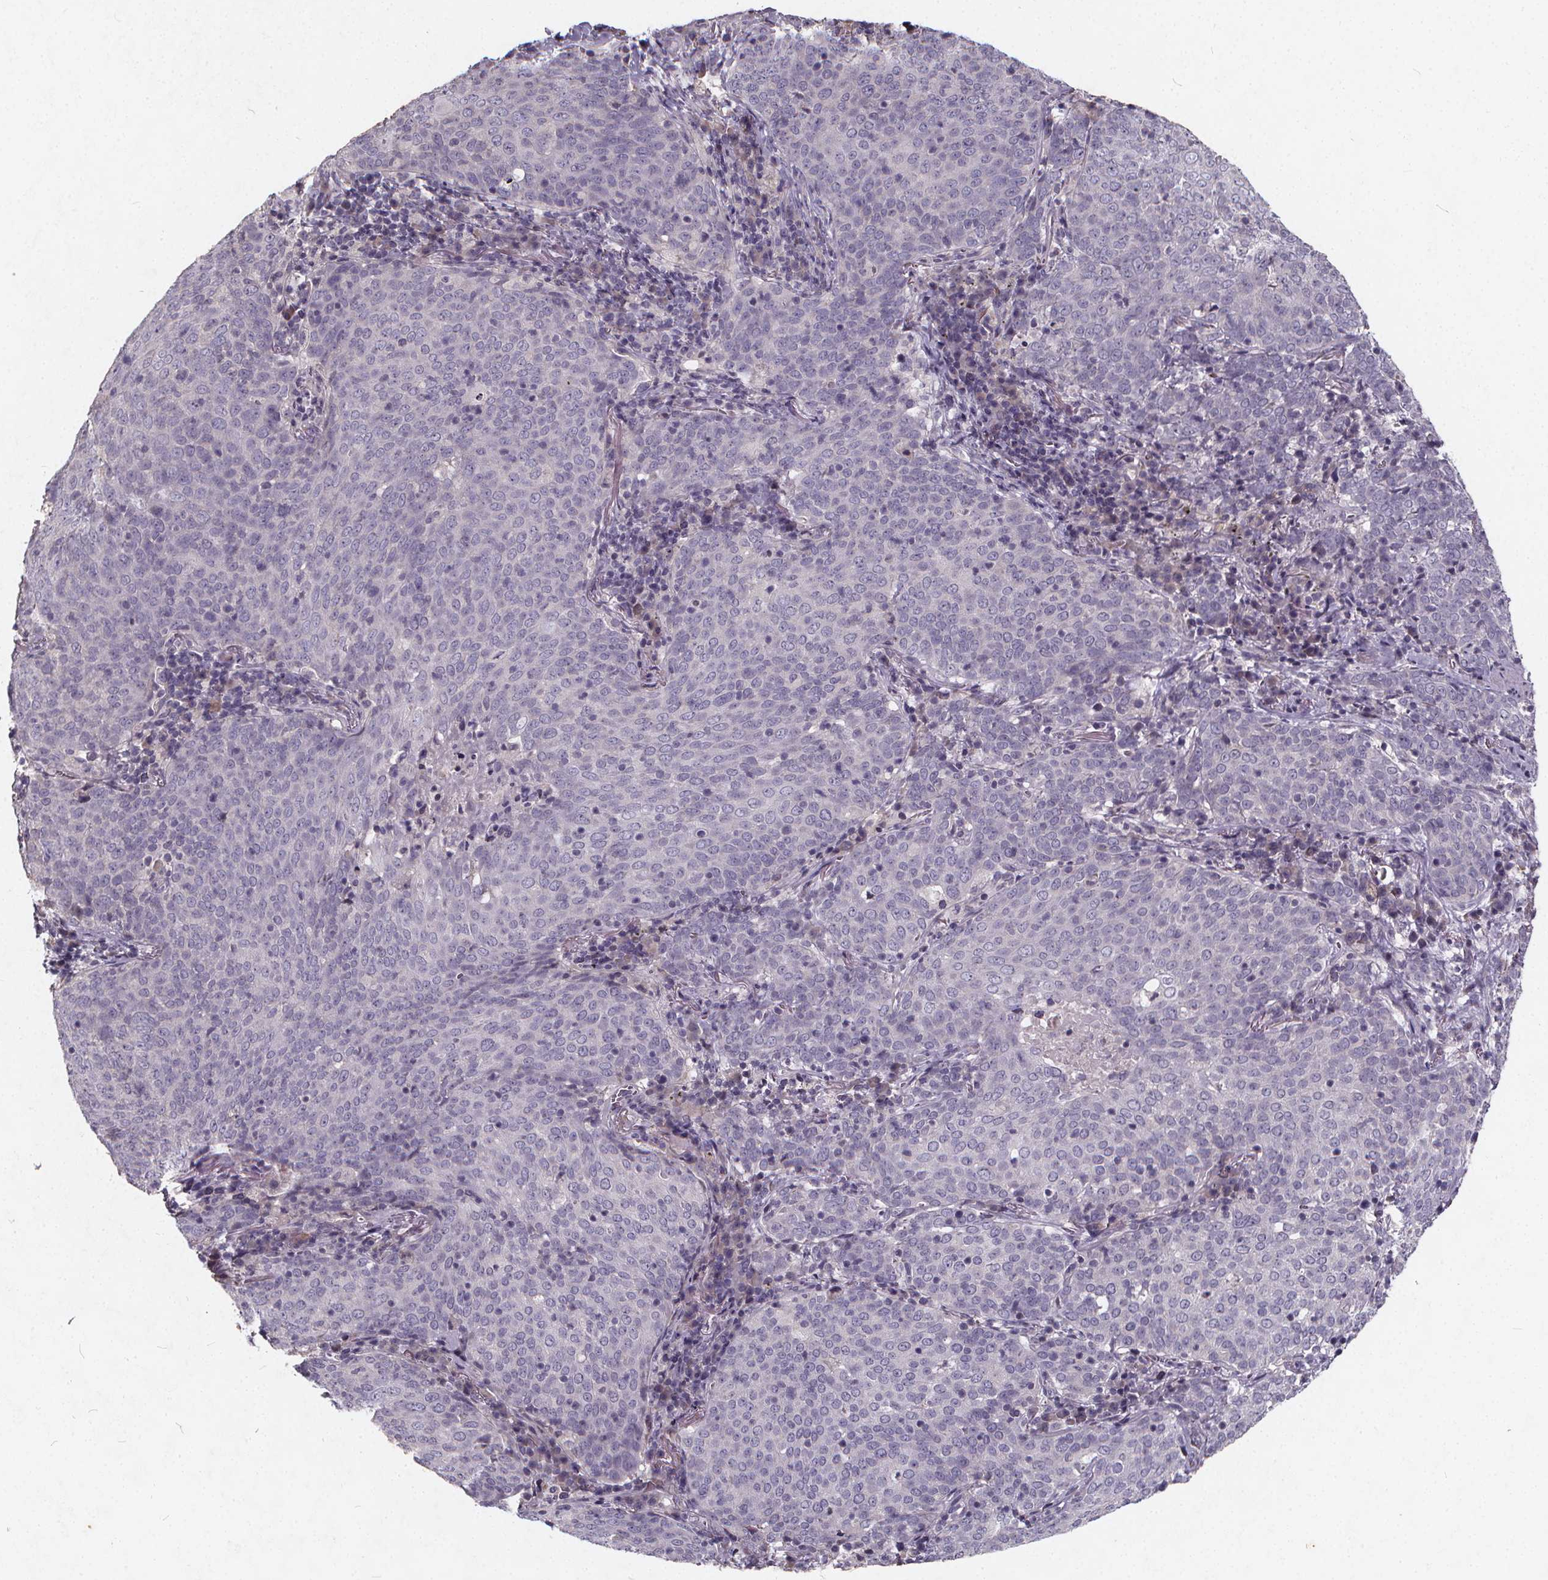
{"staining": {"intensity": "negative", "quantity": "none", "location": "none"}, "tissue": "lung cancer", "cell_type": "Tumor cells", "image_type": "cancer", "snomed": [{"axis": "morphology", "description": "Squamous cell carcinoma, NOS"}, {"axis": "topography", "description": "Lung"}], "caption": "Immunohistochemical staining of lung squamous cell carcinoma shows no significant staining in tumor cells.", "gene": "TSPAN14", "patient": {"sex": "male", "age": 82}}